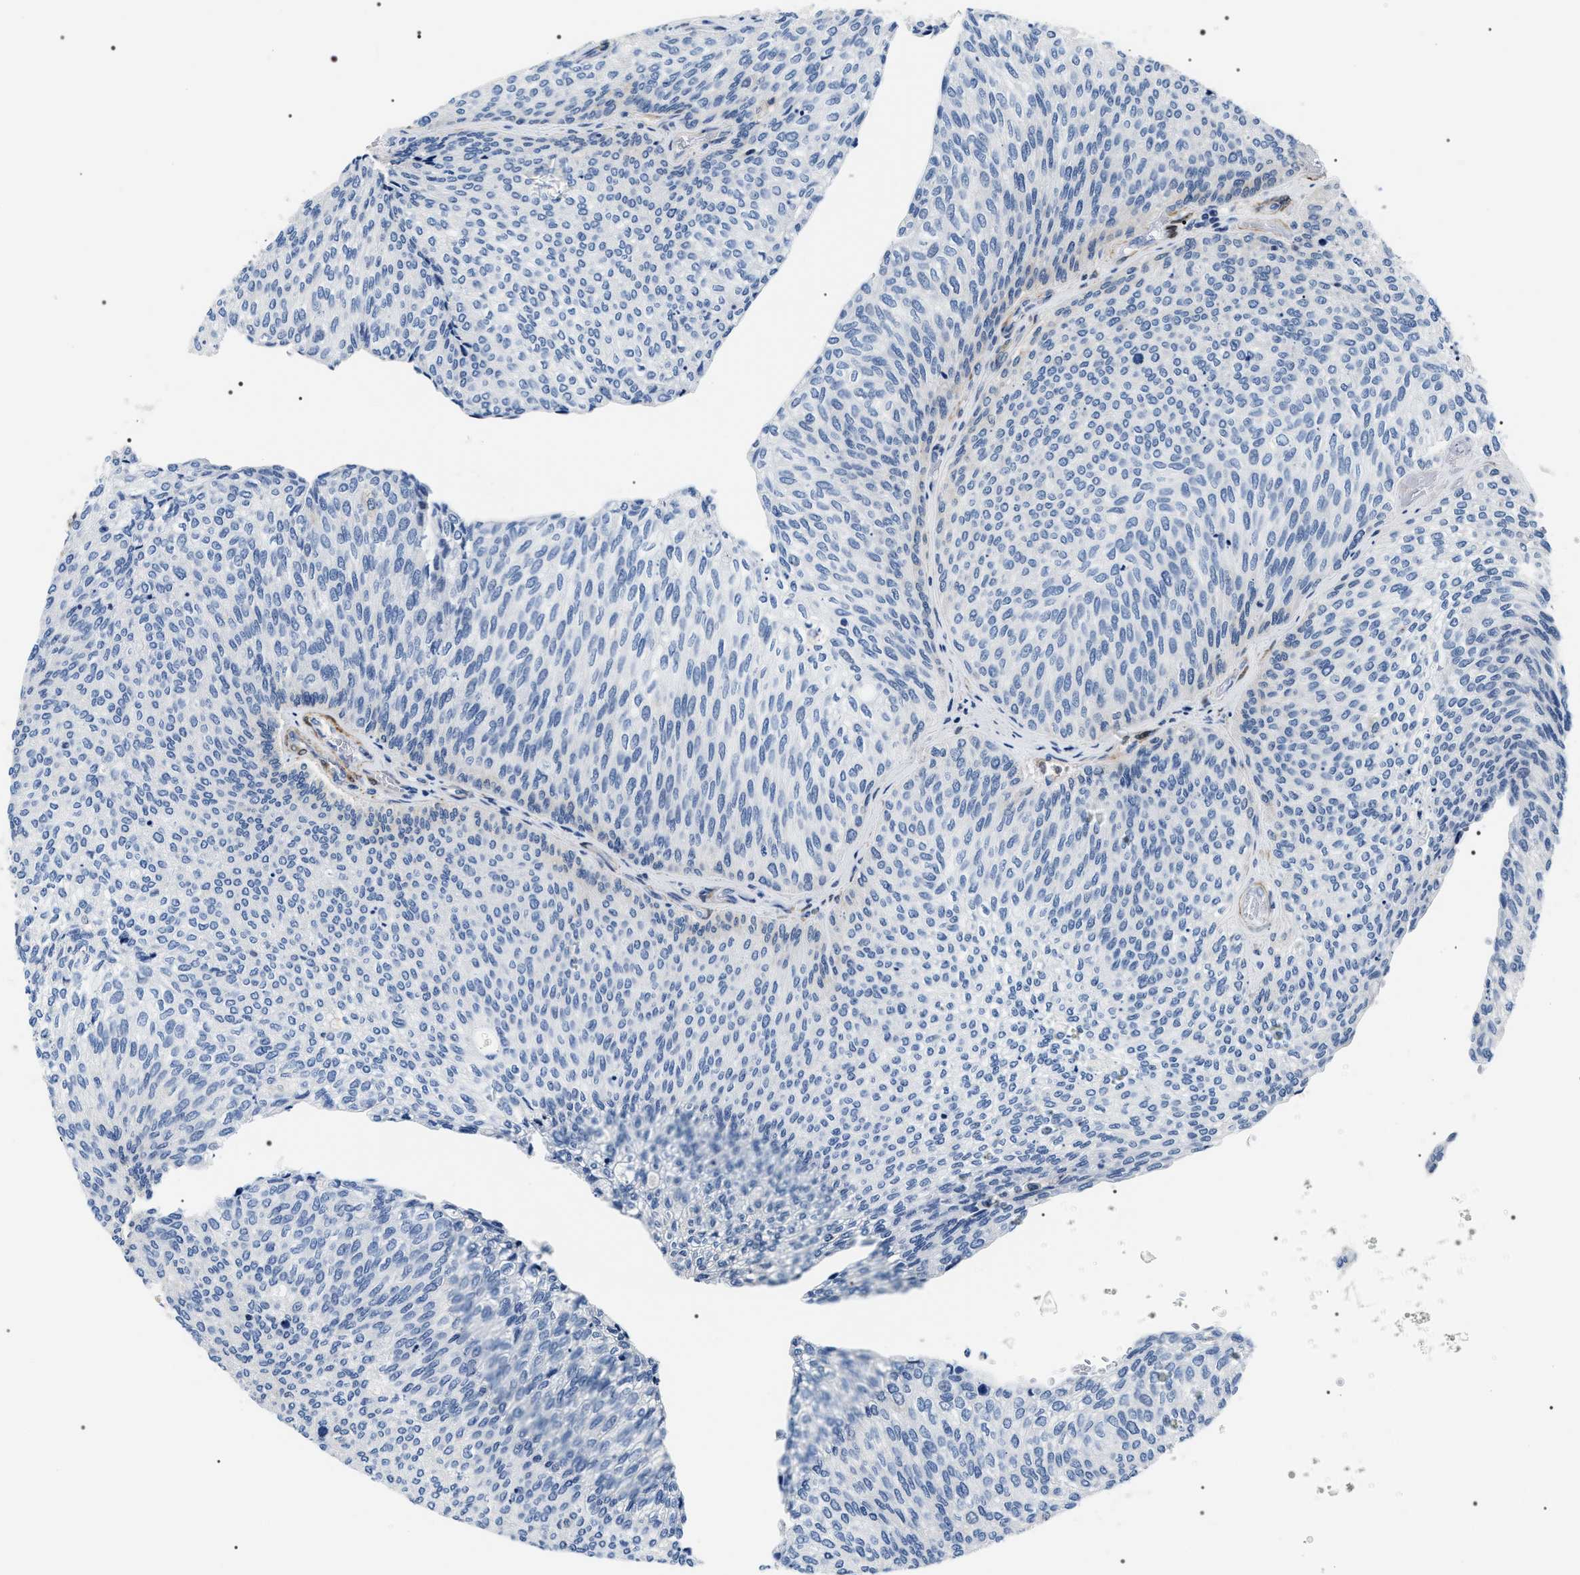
{"staining": {"intensity": "negative", "quantity": "none", "location": "none"}, "tissue": "urothelial cancer", "cell_type": "Tumor cells", "image_type": "cancer", "snomed": [{"axis": "morphology", "description": "Urothelial carcinoma, Low grade"}, {"axis": "topography", "description": "Urinary bladder"}], "caption": "High magnification brightfield microscopy of low-grade urothelial carcinoma stained with DAB (brown) and counterstained with hematoxylin (blue): tumor cells show no significant expression. The staining was performed using DAB (3,3'-diaminobenzidine) to visualize the protein expression in brown, while the nuclei were stained in blue with hematoxylin (Magnification: 20x).", "gene": "BAG2", "patient": {"sex": "female", "age": 79}}